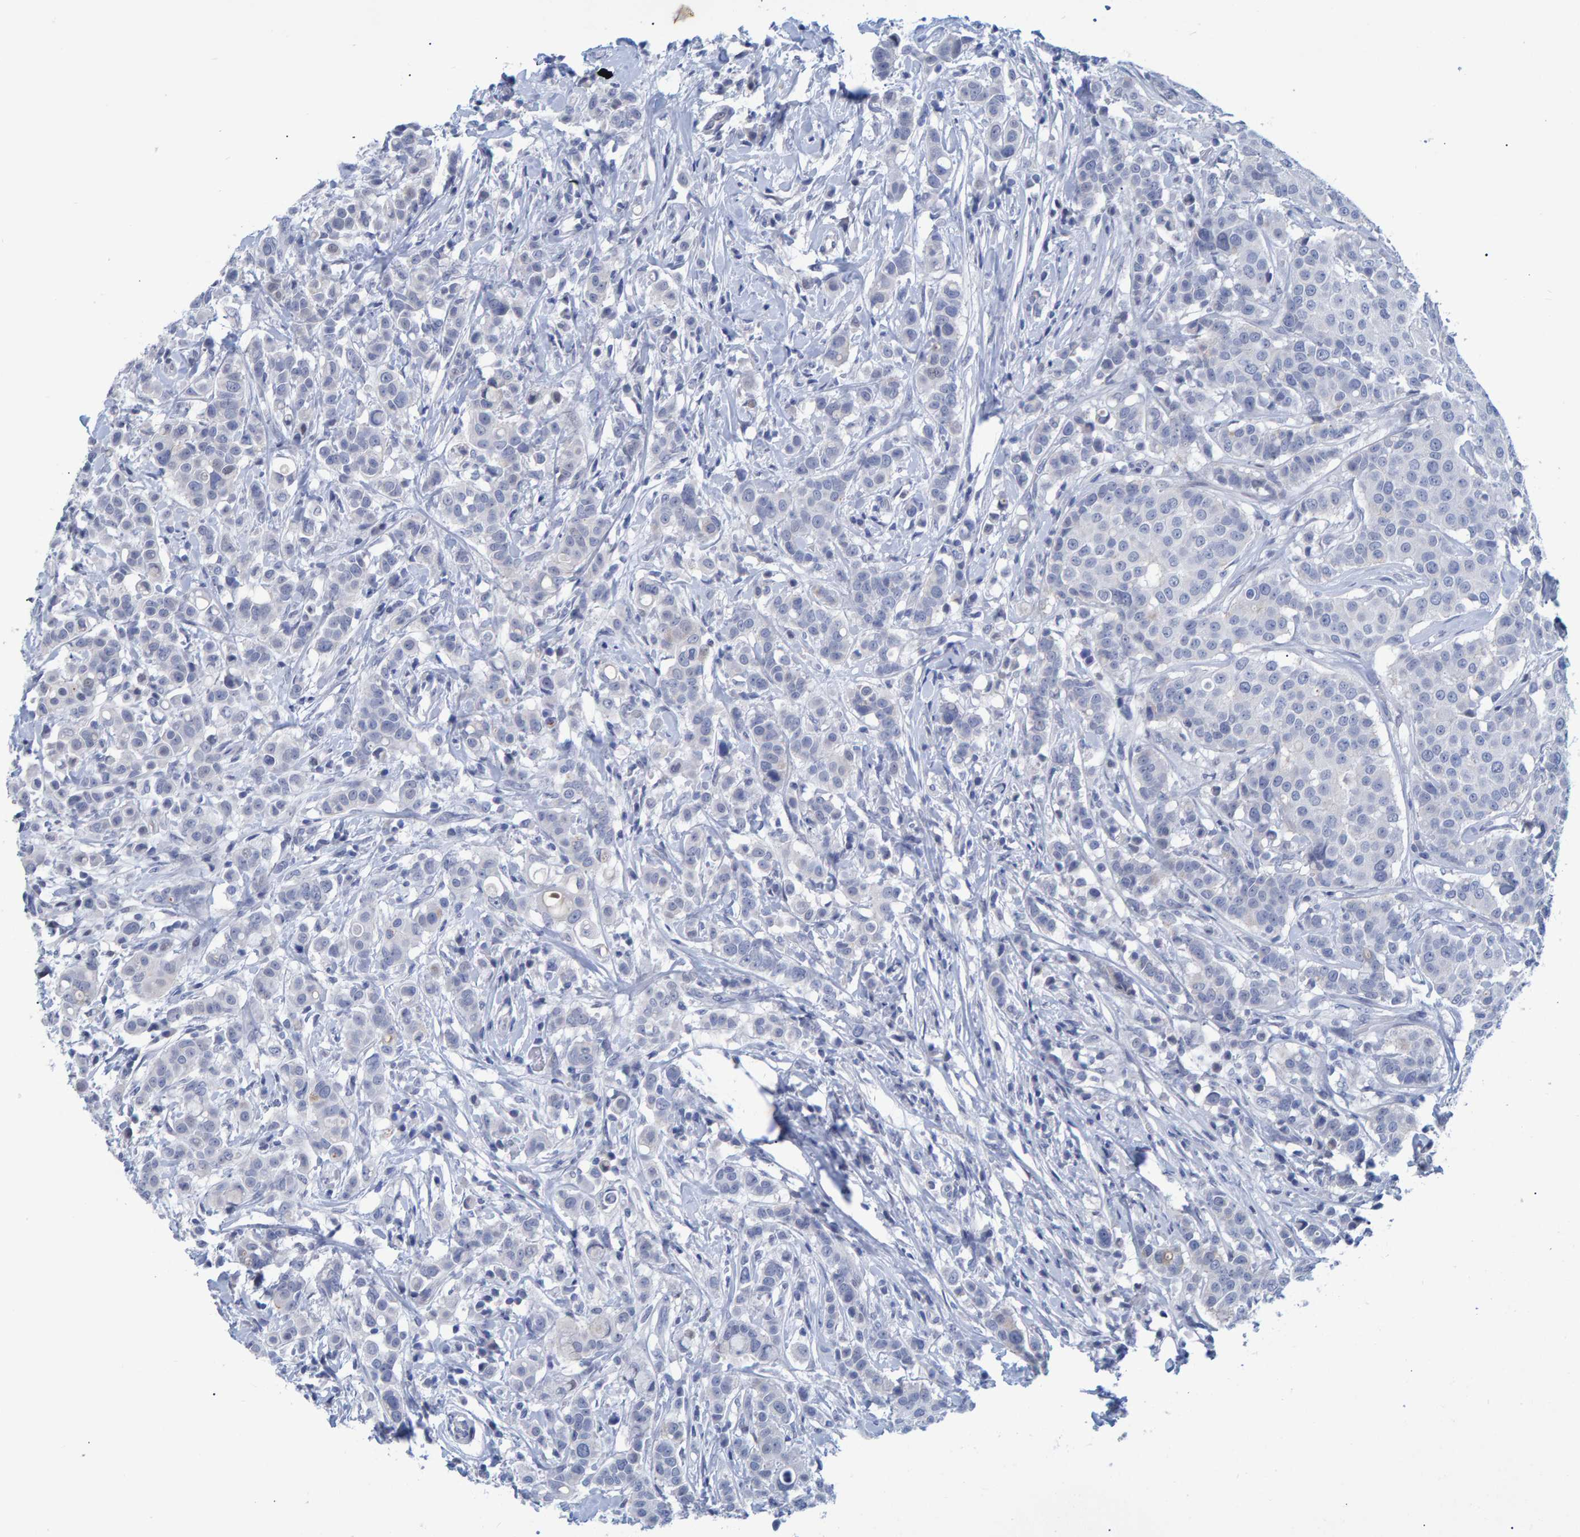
{"staining": {"intensity": "negative", "quantity": "none", "location": "none"}, "tissue": "breast cancer", "cell_type": "Tumor cells", "image_type": "cancer", "snomed": [{"axis": "morphology", "description": "Duct carcinoma"}, {"axis": "topography", "description": "Breast"}], "caption": "Immunohistochemical staining of human invasive ductal carcinoma (breast) displays no significant positivity in tumor cells.", "gene": "PROCA1", "patient": {"sex": "female", "age": 27}}